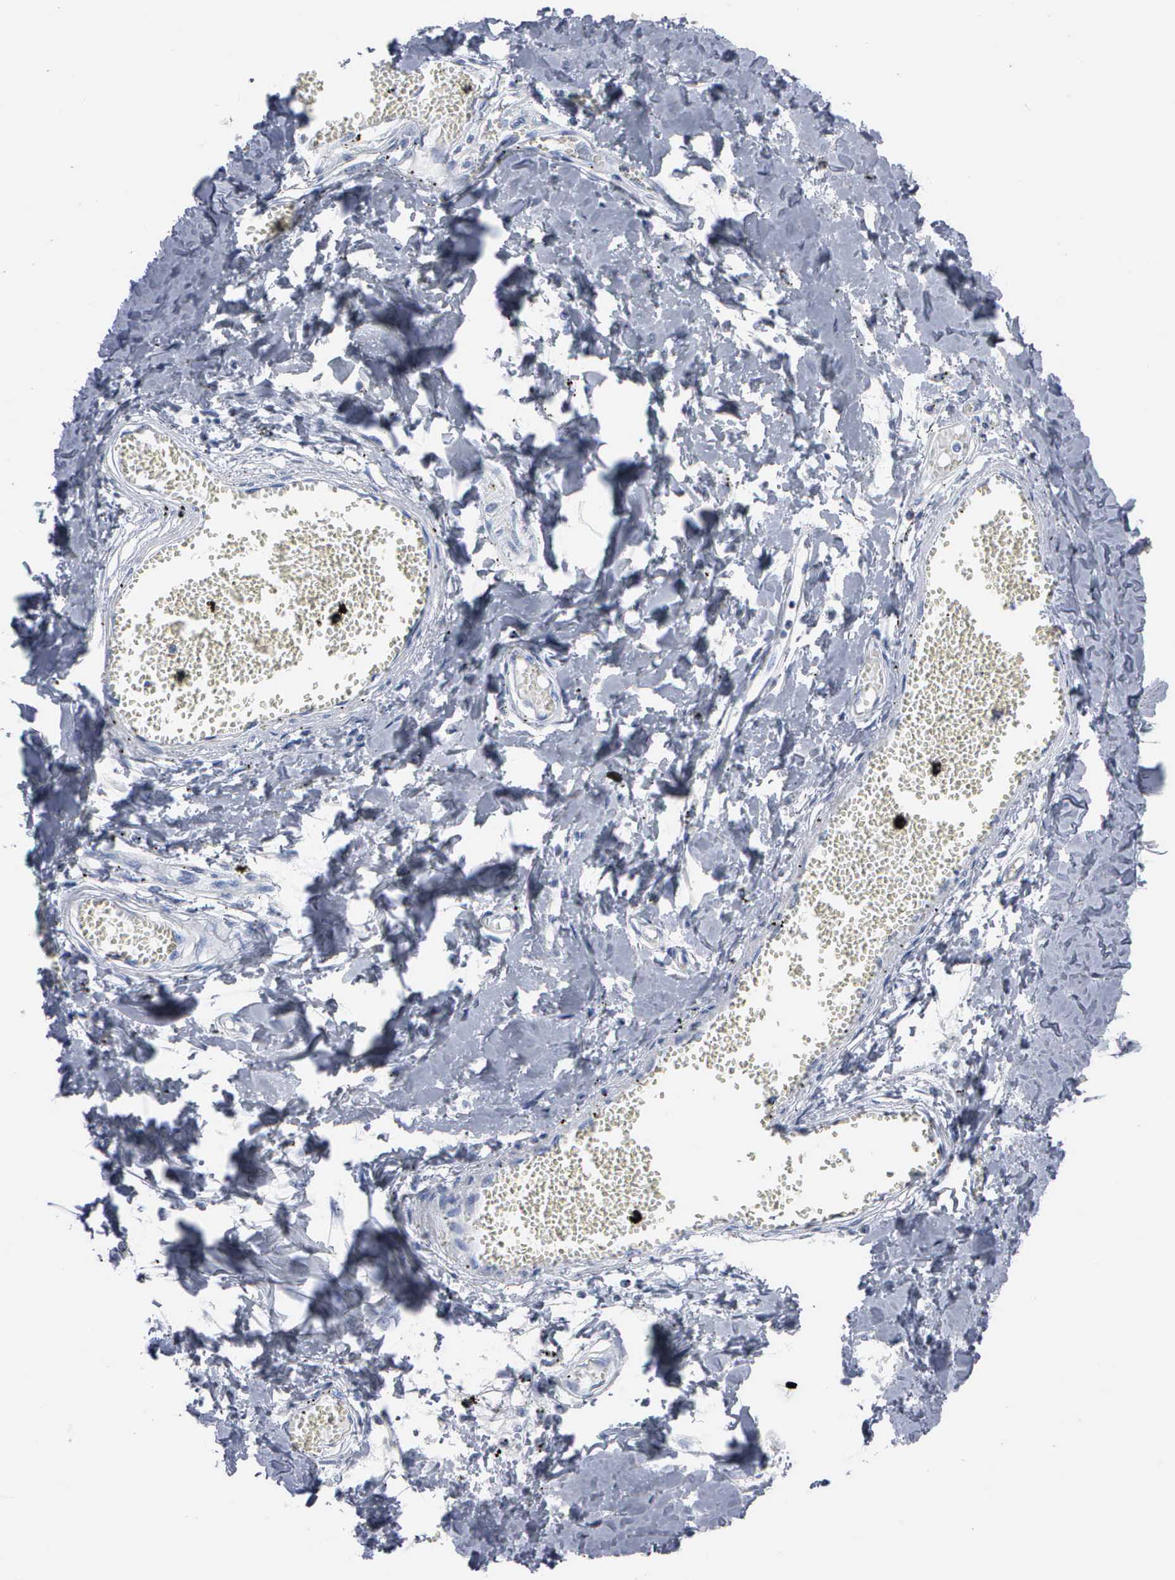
{"staining": {"intensity": "negative", "quantity": "none", "location": "none"}, "tissue": "adipose tissue", "cell_type": "Adipocytes", "image_type": "normal", "snomed": [{"axis": "morphology", "description": "Normal tissue, NOS"}, {"axis": "morphology", "description": "Sarcoma, NOS"}, {"axis": "topography", "description": "Skin"}, {"axis": "topography", "description": "Soft tissue"}], "caption": "Immunohistochemistry of unremarkable human adipose tissue shows no positivity in adipocytes. (Stains: DAB IHC with hematoxylin counter stain, Microscopy: brightfield microscopy at high magnification).", "gene": "CCNB1", "patient": {"sex": "female", "age": 51}}